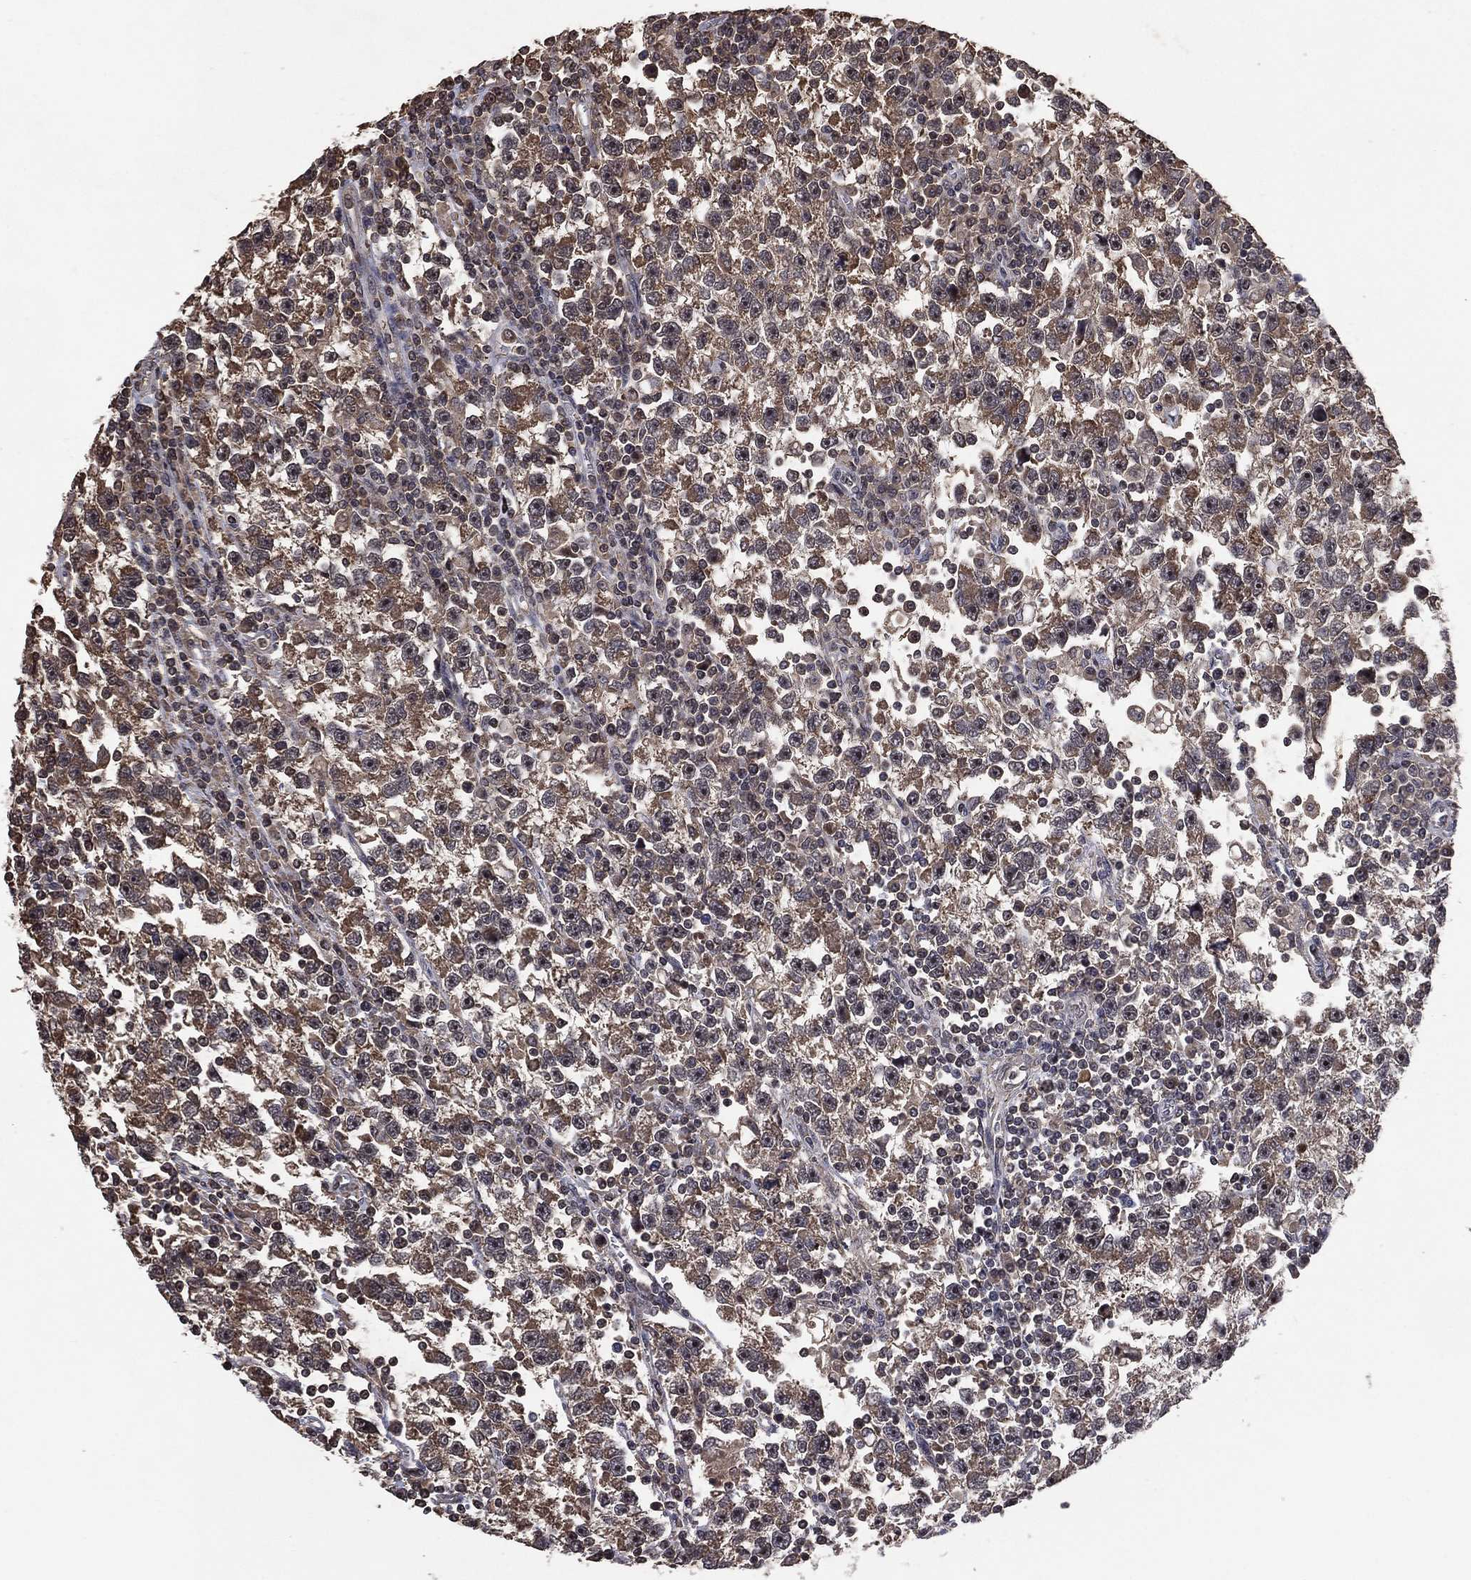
{"staining": {"intensity": "moderate", "quantity": "25%-75%", "location": "cytoplasmic/membranous"}, "tissue": "testis cancer", "cell_type": "Tumor cells", "image_type": "cancer", "snomed": [{"axis": "morphology", "description": "Seminoma, NOS"}, {"axis": "topography", "description": "Testis"}], "caption": "There is medium levels of moderate cytoplasmic/membranous expression in tumor cells of testis cancer (seminoma), as demonstrated by immunohistochemical staining (brown color).", "gene": "NELFCD", "patient": {"sex": "male", "age": 47}}